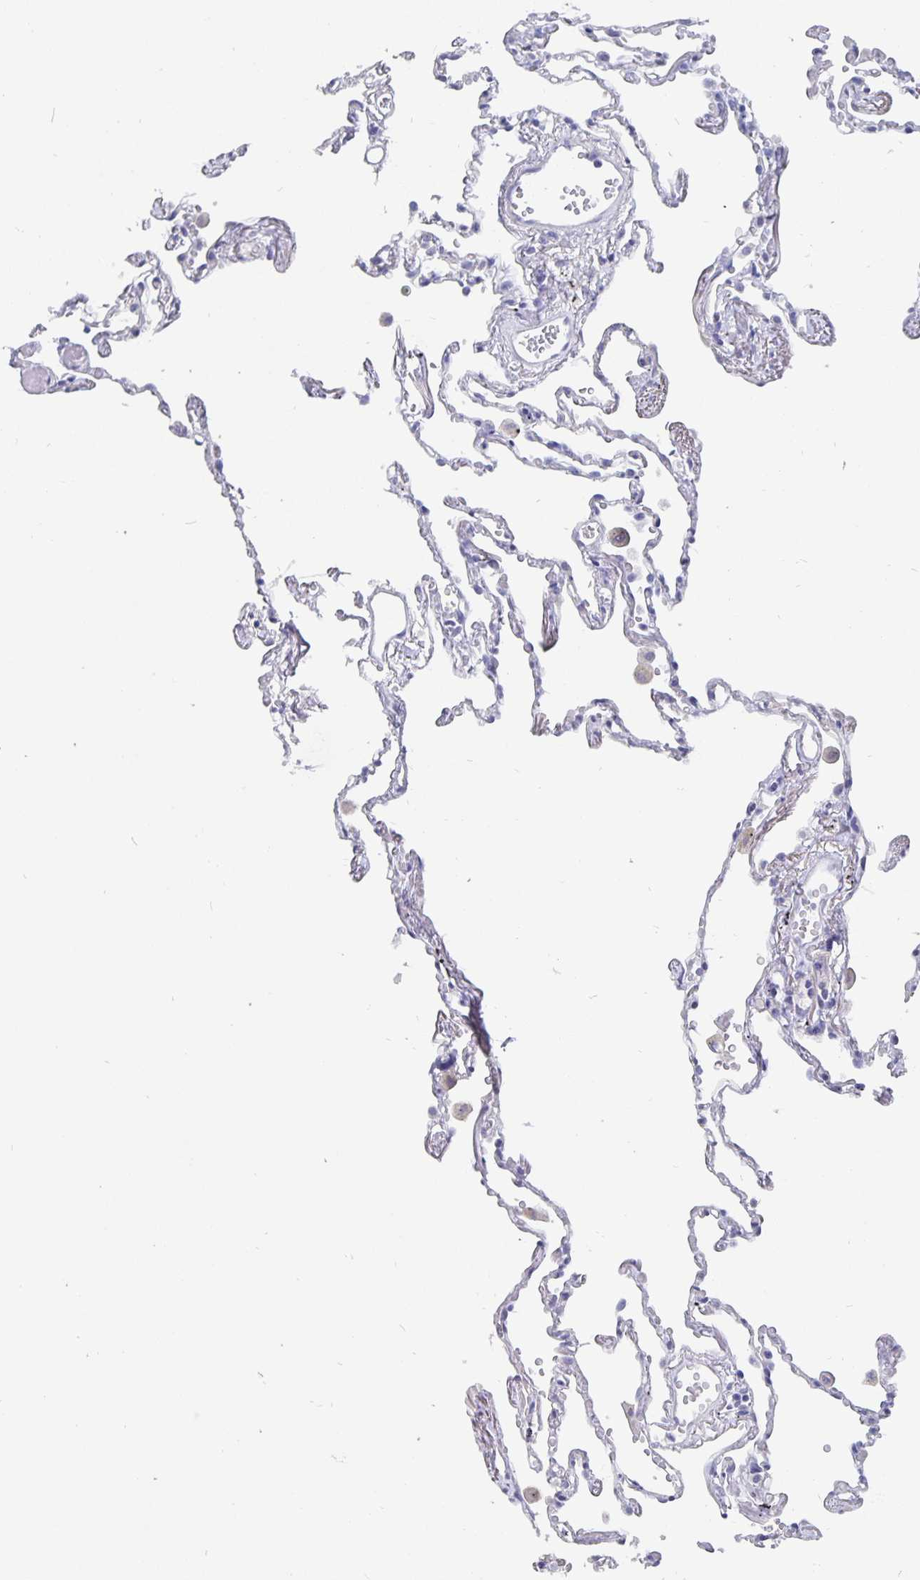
{"staining": {"intensity": "negative", "quantity": "none", "location": "none"}, "tissue": "lung", "cell_type": "Alveolar cells", "image_type": "normal", "snomed": [{"axis": "morphology", "description": "Normal tissue, NOS"}, {"axis": "topography", "description": "Lung"}], "caption": "Immunohistochemistry histopathology image of benign lung stained for a protein (brown), which reveals no expression in alveolar cells.", "gene": "SMOC1", "patient": {"sex": "female", "age": 67}}